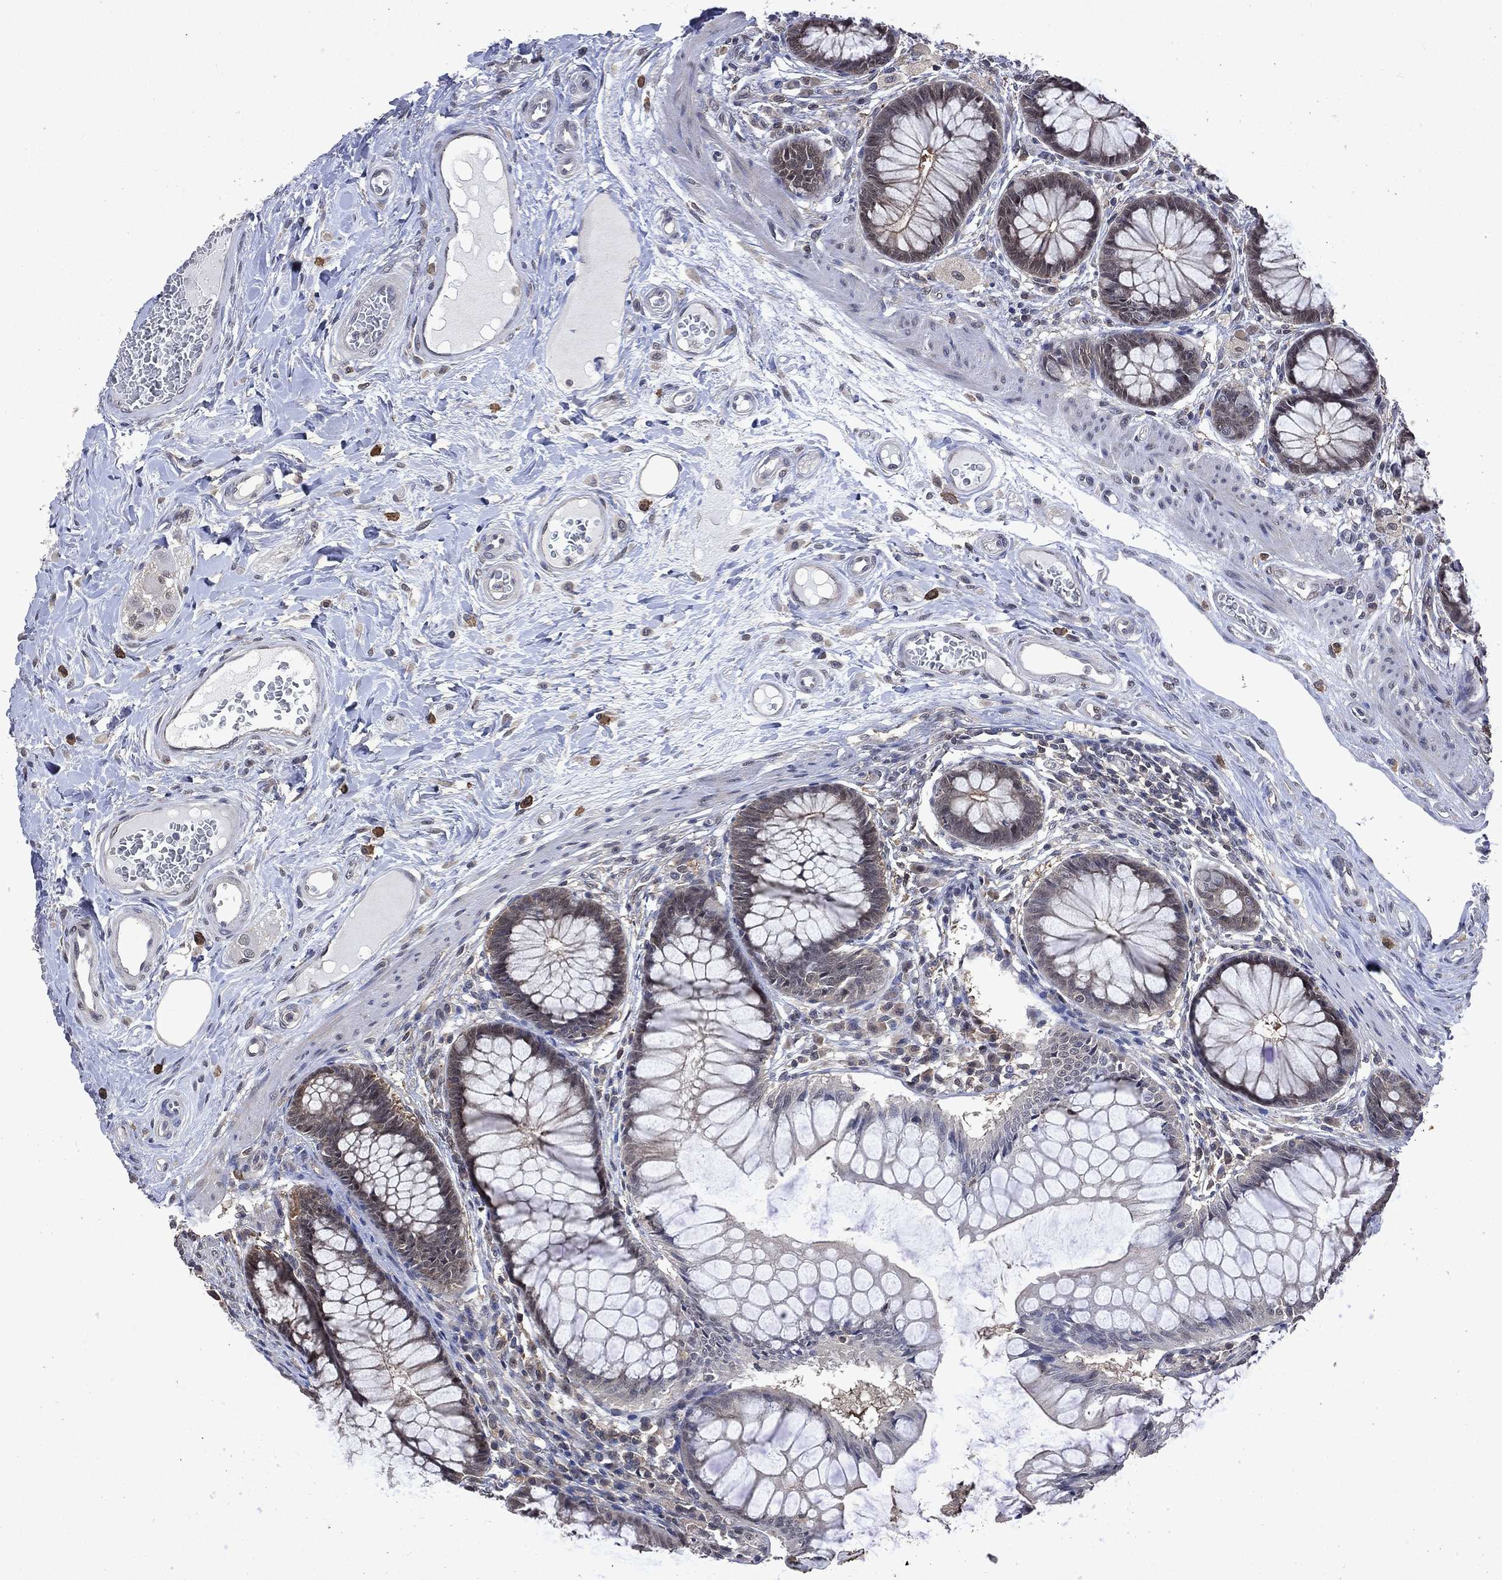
{"staining": {"intensity": "negative", "quantity": "none", "location": "none"}, "tissue": "colon", "cell_type": "Endothelial cells", "image_type": "normal", "snomed": [{"axis": "morphology", "description": "Normal tissue, NOS"}, {"axis": "topography", "description": "Colon"}], "caption": "High power microscopy photomicrograph of an immunohistochemistry image of unremarkable colon, revealing no significant staining in endothelial cells.", "gene": "MTAP", "patient": {"sex": "female", "age": 65}}